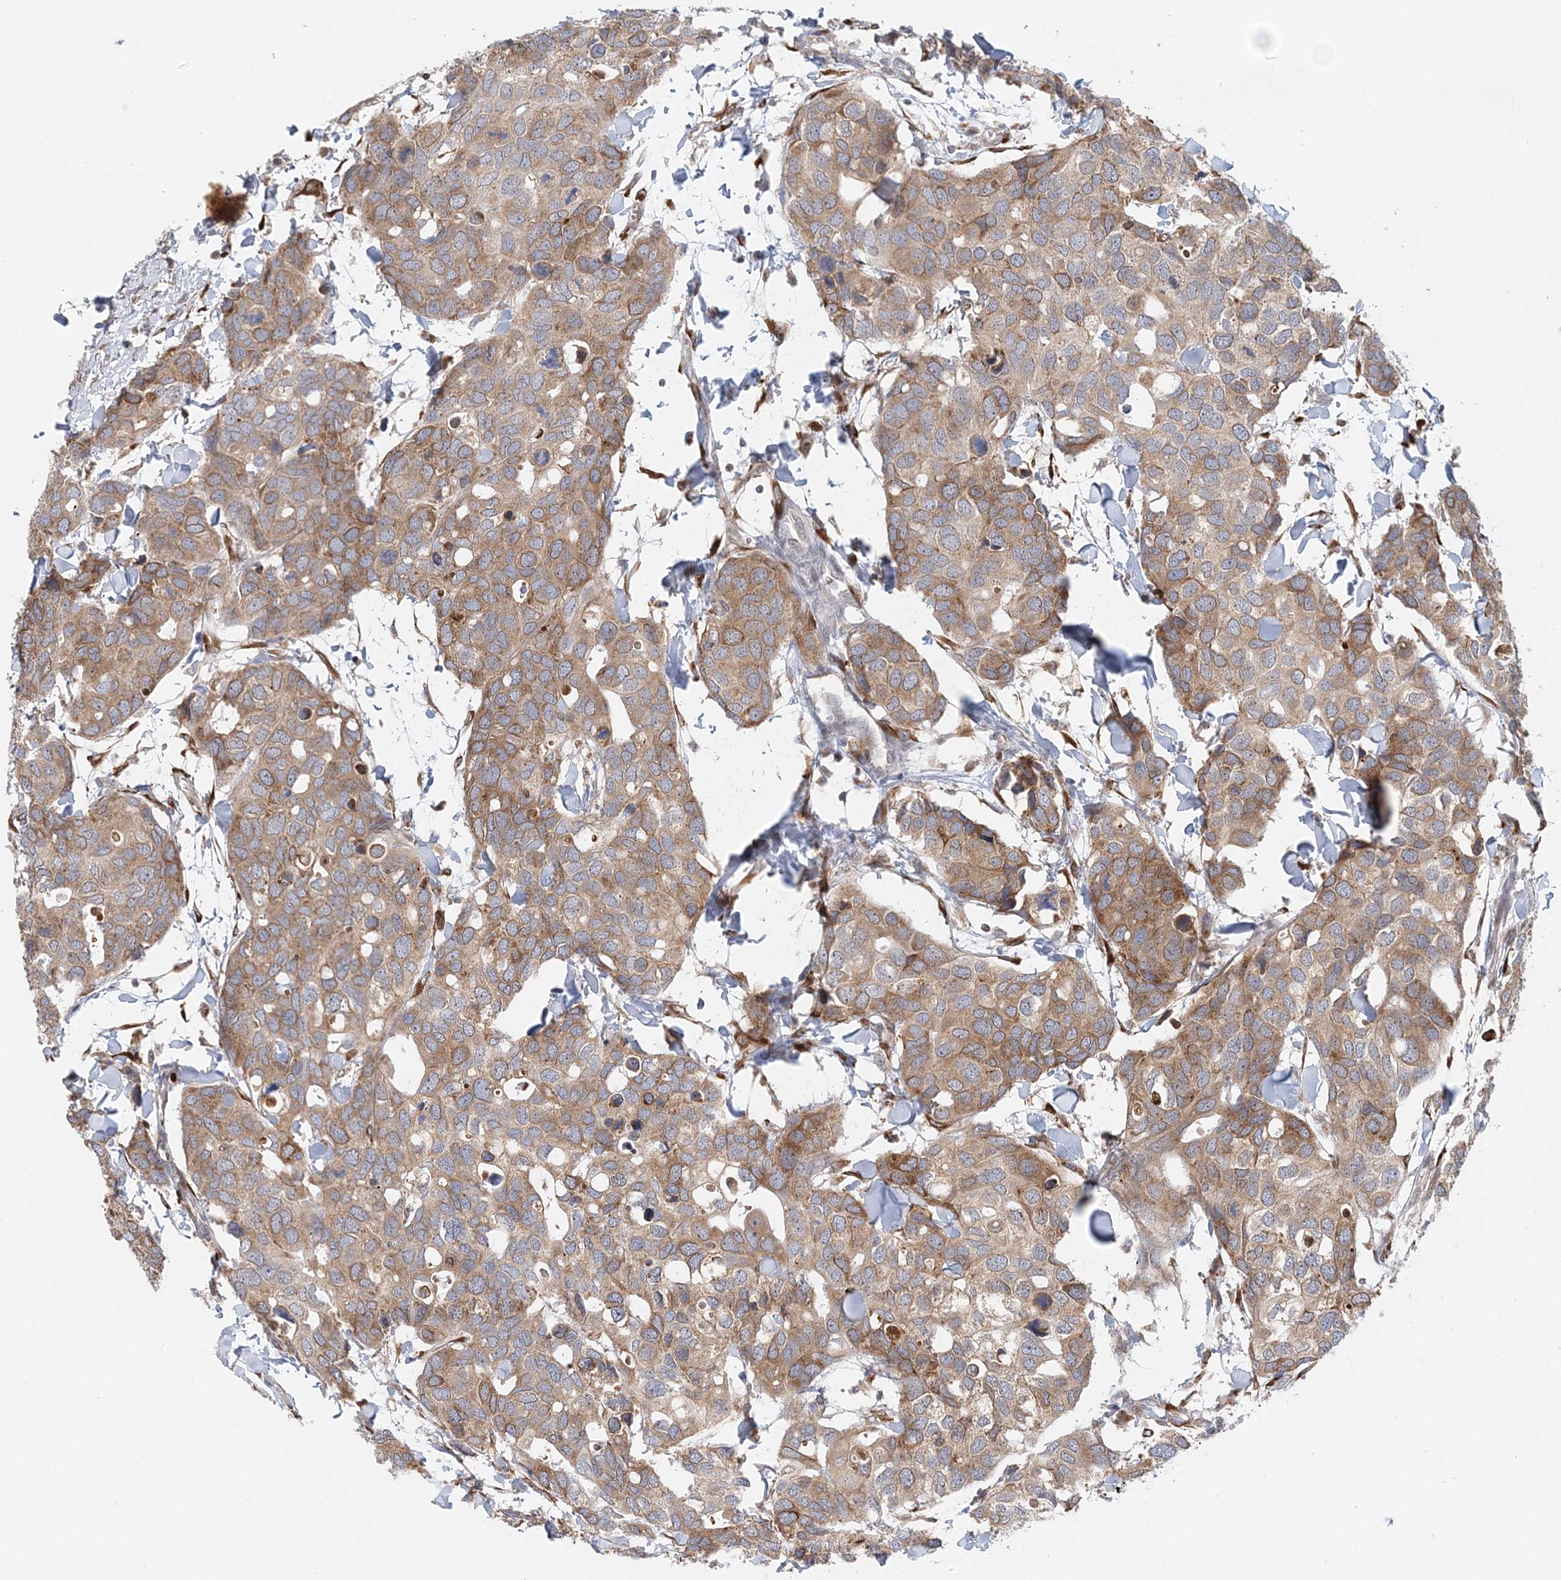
{"staining": {"intensity": "moderate", "quantity": ">75%", "location": "cytoplasmic/membranous"}, "tissue": "breast cancer", "cell_type": "Tumor cells", "image_type": "cancer", "snomed": [{"axis": "morphology", "description": "Duct carcinoma"}, {"axis": "topography", "description": "Breast"}], "caption": "This histopathology image reveals immunohistochemistry staining of breast cancer (infiltrating ductal carcinoma), with medium moderate cytoplasmic/membranous expression in about >75% of tumor cells.", "gene": "PCYOX1L", "patient": {"sex": "female", "age": 83}}